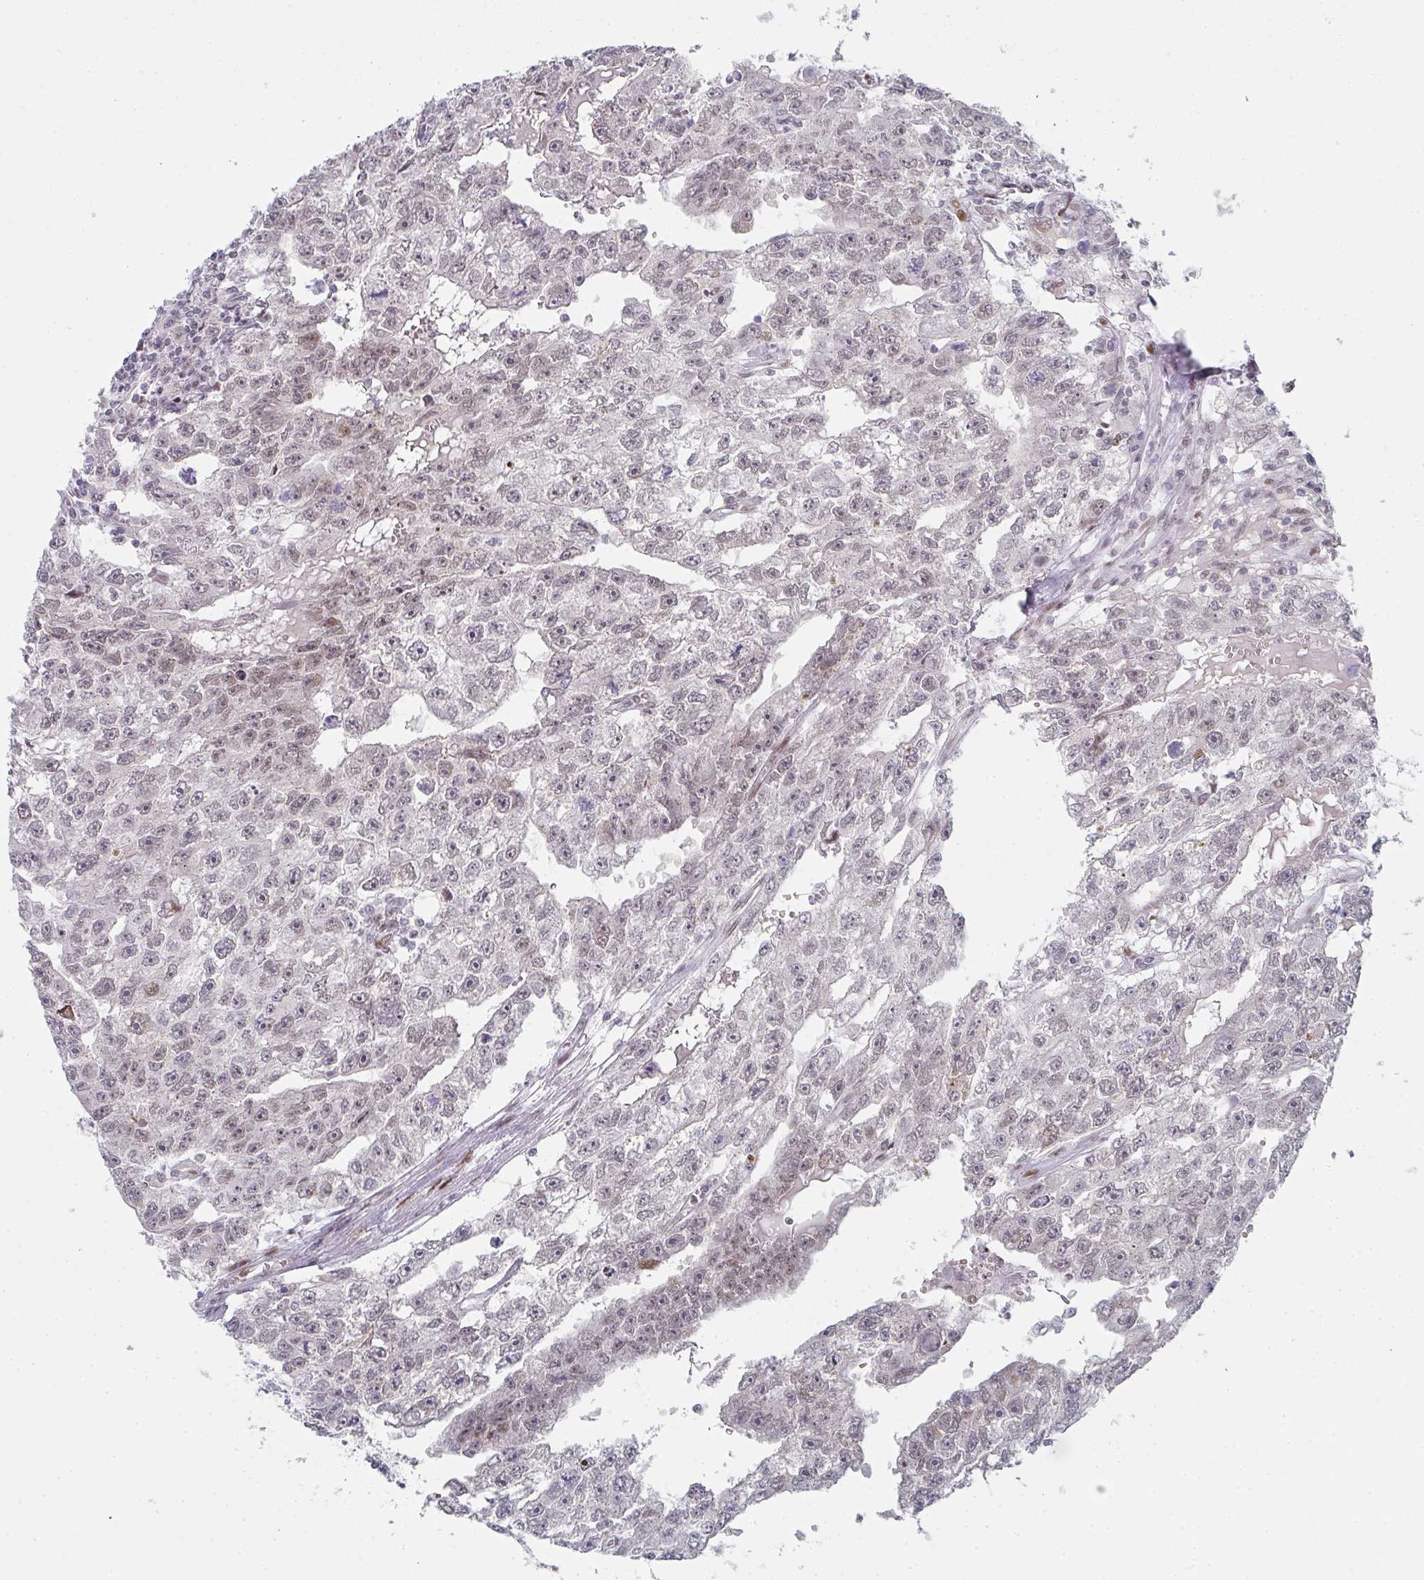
{"staining": {"intensity": "moderate", "quantity": "<25%", "location": "nuclear"}, "tissue": "testis cancer", "cell_type": "Tumor cells", "image_type": "cancer", "snomed": [{"axis": "morphology", "description": "Carcinoma, Embryonal, NOS"}, {"axis": "topography", "description": "Testis"}], "caption": "An image showing moderate nuclear staining in about <25% of tumor cells in testis embryonal carcinoma, as visualized by brown immunohistochemical staining.", "gene": "LIN54", "patient": {"sex": "male", "age": 20}}